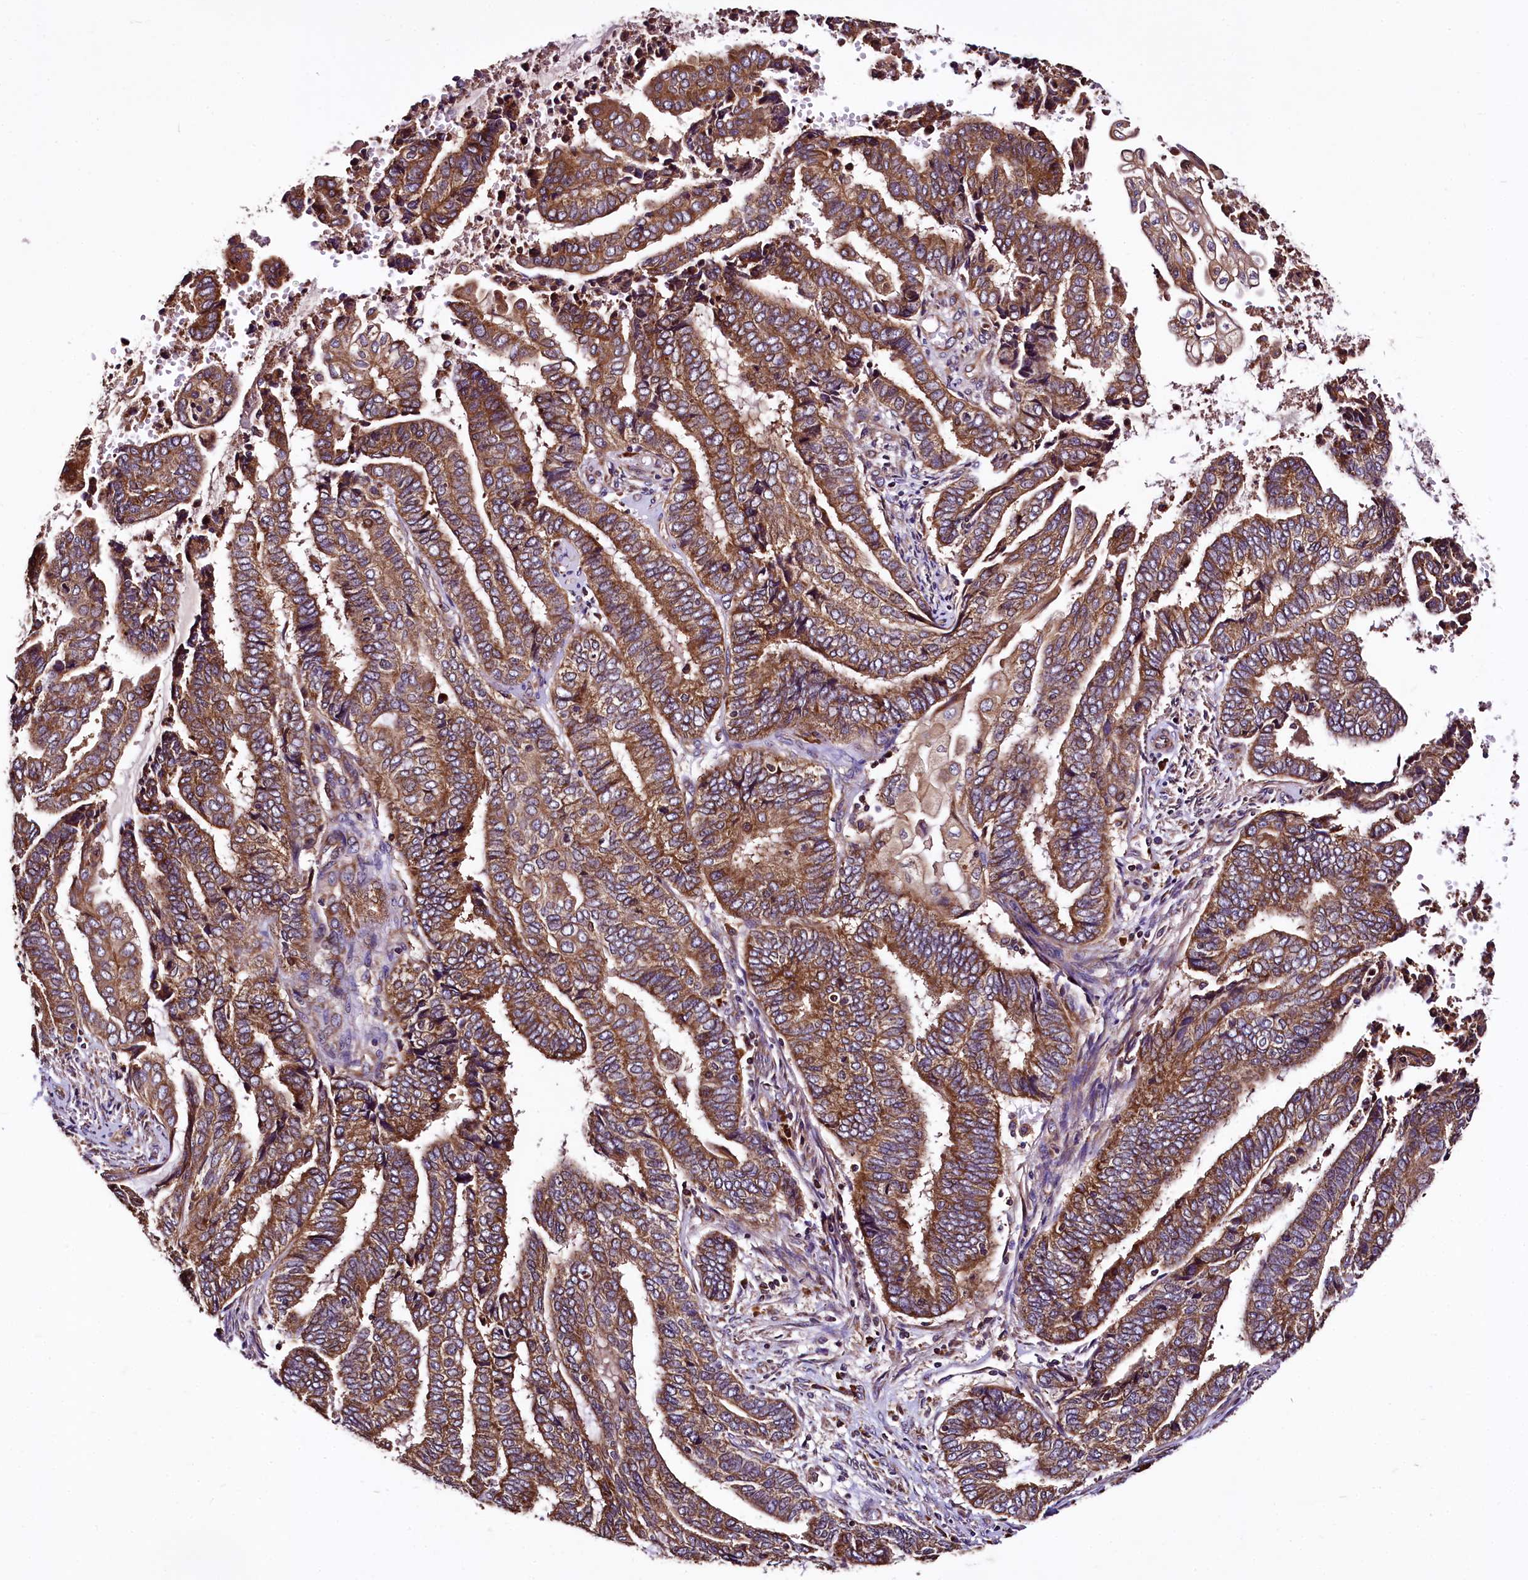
{"staining": {"intensity": "strong", "quantity": ">75%", "location": "cytoplasmic/membranous"}, "tissue": "endometrial cancer", "cell_type": "Tumor cells", "image_type": "cancer", "snomed": [{"axis": "morphology", "description": "Adenocarcinoma, NOS"}, {"axis": "topography", "description": "Uterus"}, {"axis": "topography", "description": "Endometrium"}], "caption": "Immunohistochemistry (IHC) of human endometrial adenocarcinoma demonstrates high levels of strong cytoplasmic/membranous expression in about >75% of tumor cells. (IHC, brightfield microscopy, high magnification).", "gene": "LRSAM1", "patient": {"sex": "female", "age": 70}}